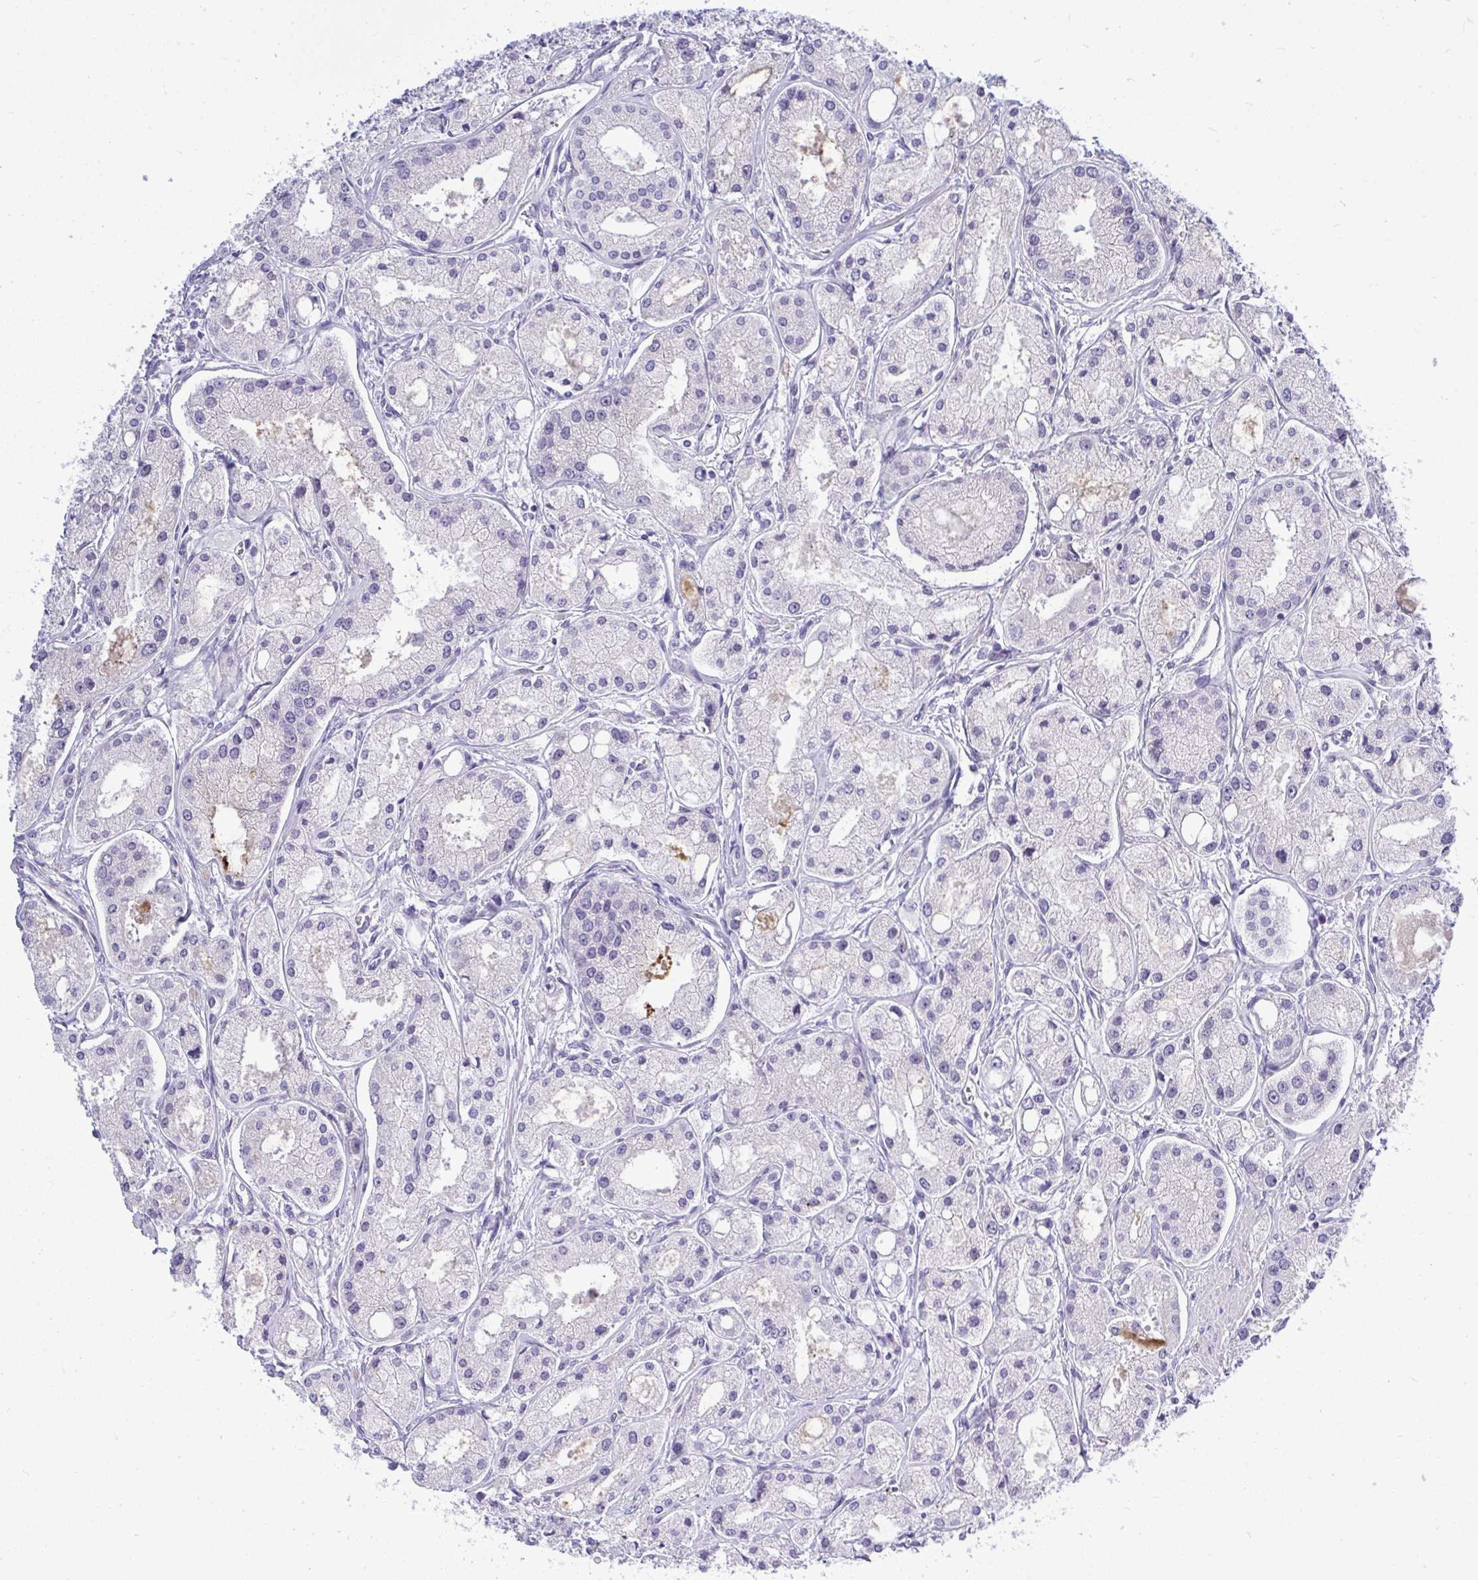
{"staining": {"intensity": "negative", "quantity": "none", "location": "none"}, "tissue": "prostate cancer", "cell_type": "Tumor cells", "image_type": "cancer", "snomed": [{"axis": "morphology", "description": "Adenocarcinoma, High grade"}, {"axis": "topography", "description": "Prostate"}], "caption": "High power microscopy photomicrograph of an immunohistochemistry photomicrograph of adenocarcinoma (high-grade) (prostate), revealing no significant expression in tumor cells.", "gene": "HMBOX1", "patient": {"sex": "male", "age": 66}}